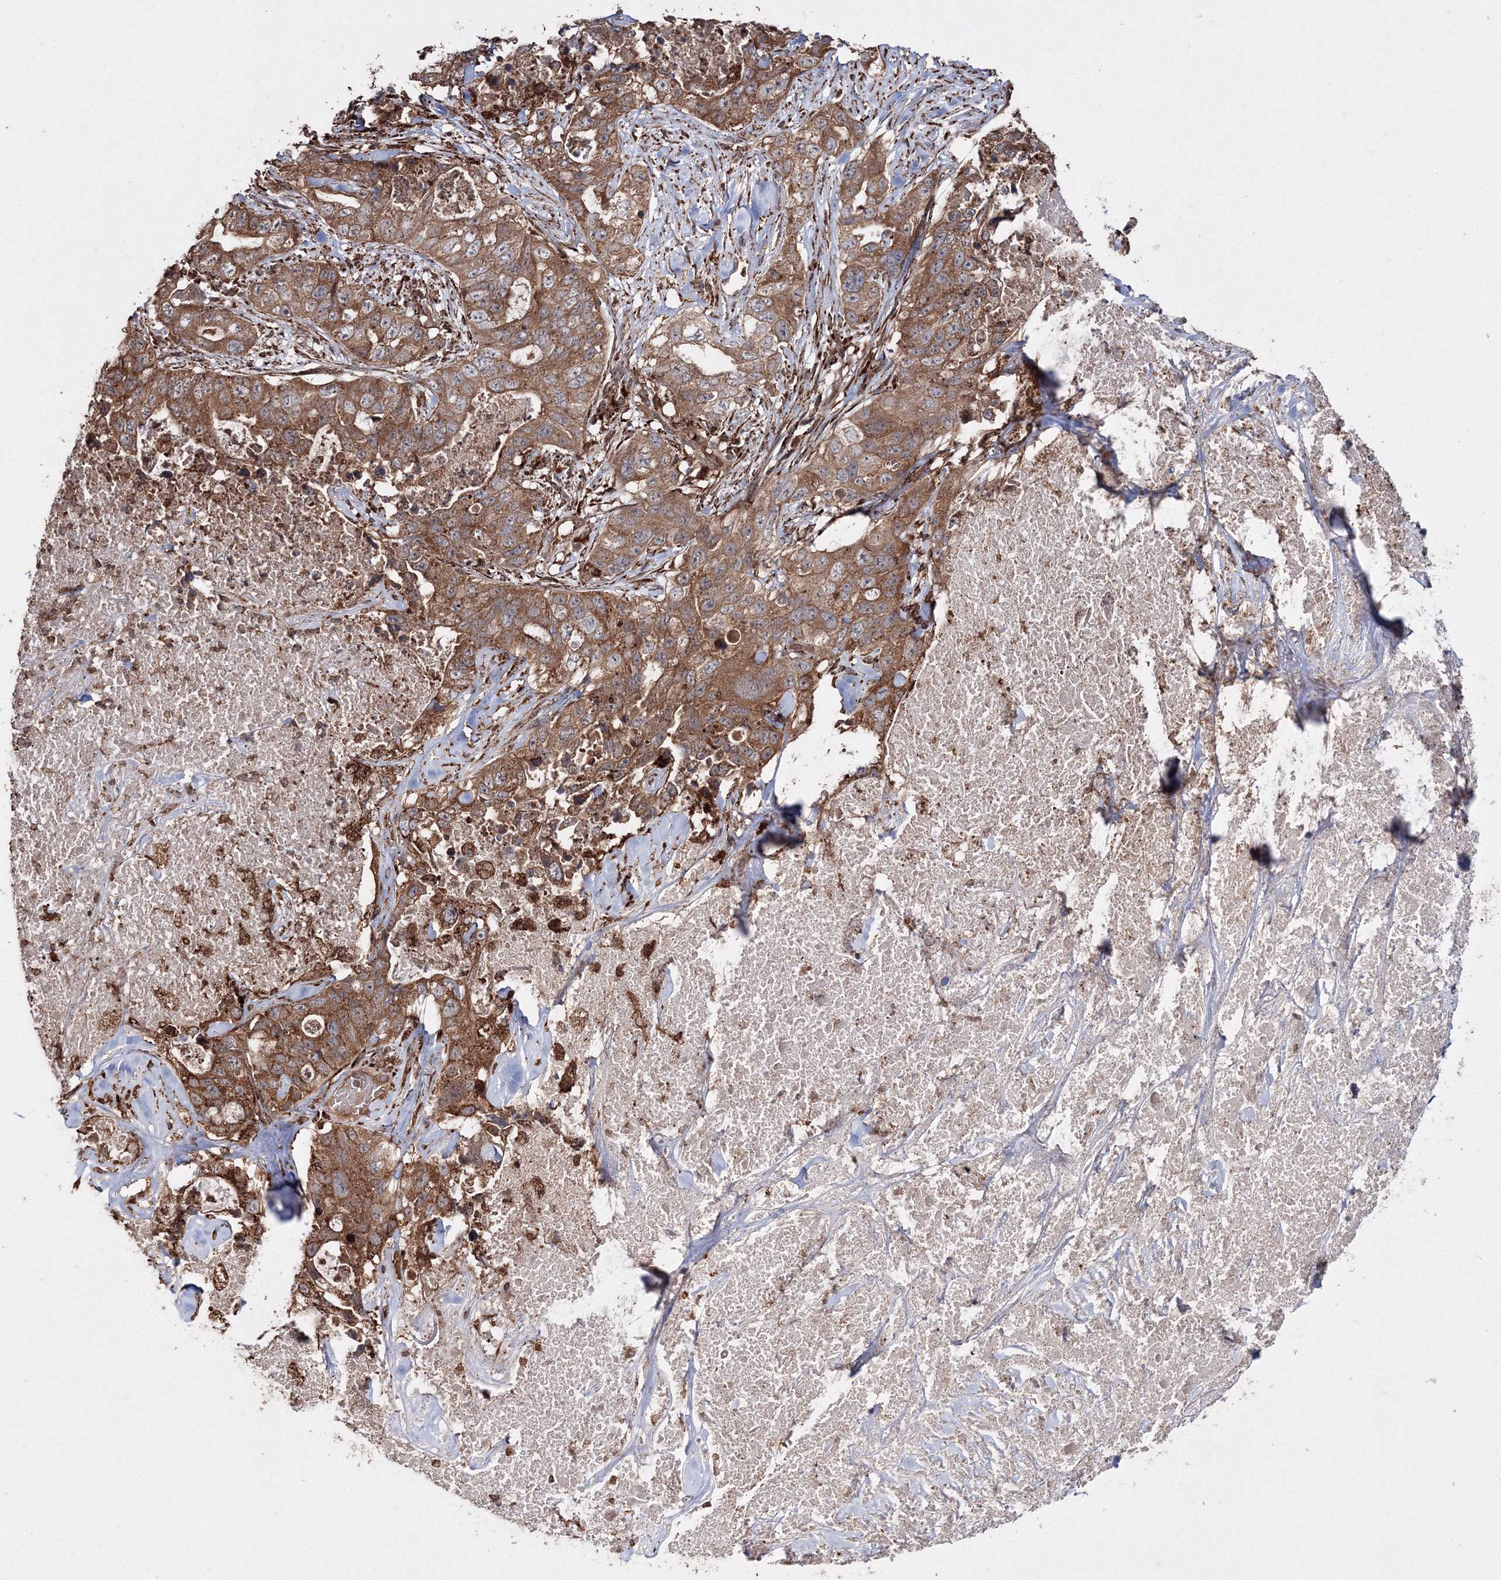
{"staining": {"intensity": "moderate", "quantity": ">75%", "location": "cytoplasmic/membranous"}, "tissue": "lung cancer", "cell_type": "Tumor cells", "image_type": "cancer", "snomed": [{"axis": "morphology", "description": "Adenocarcinoma, NOS"}, {"axis": "topography", "description": "Lung"}], "caption": "DAB (3,3'-diaminobenzidine) immunohistochemical staining of lung cancer (adenocarcinoma) reveals moderate cytoplasmic/membranous protein expression in about >75% of tumor cells. (brown staining indicates protein expression, while blue staining denotes nuclei).", "gene": "DDO", "patient": {"sex": "female", "age": 51}}